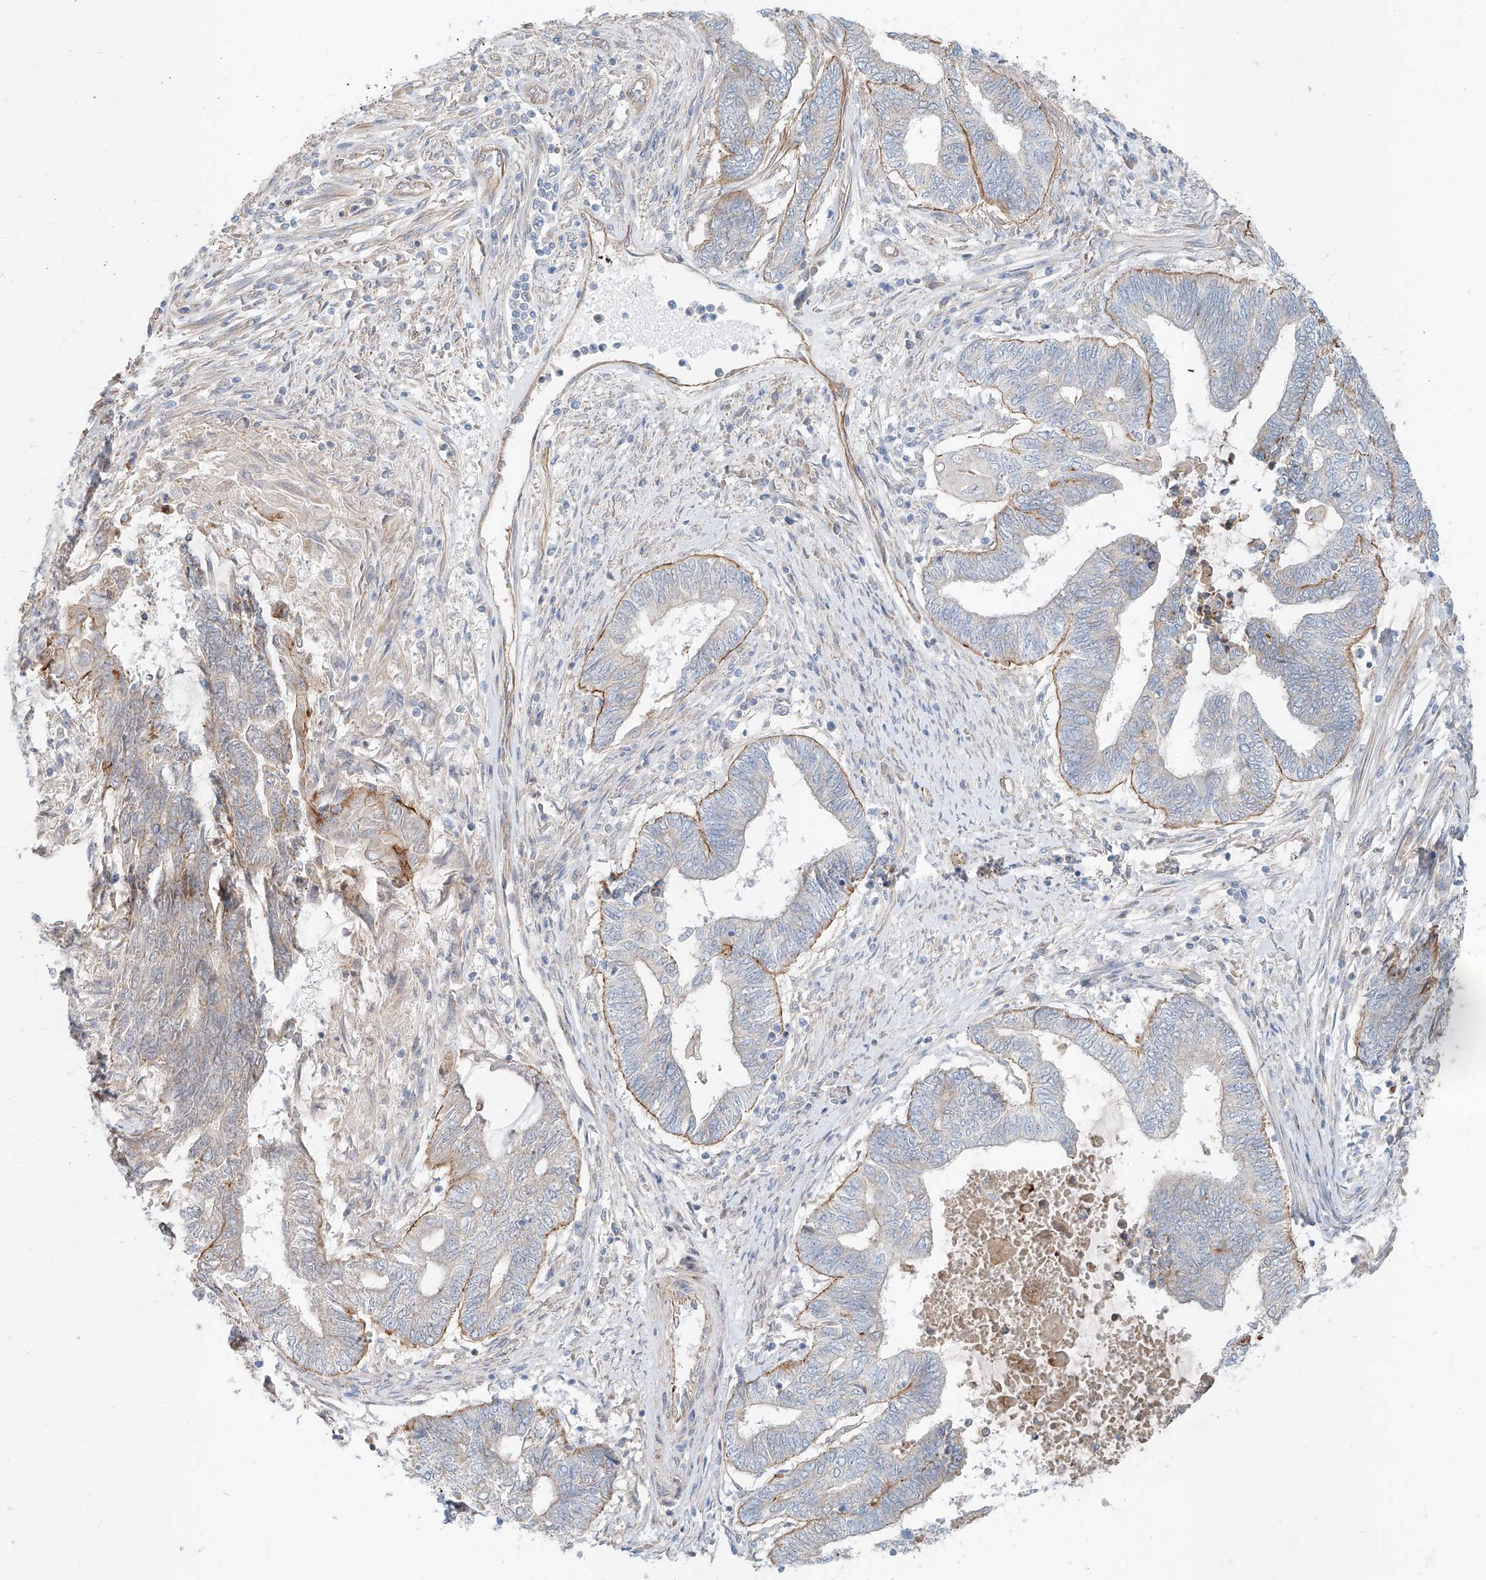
{"staining": {"intensity": "moderate", "quantity": "25%-75%", "location": "cytoplasmic/membranous"}, "tissue": "endometrial cancer", "cell_type": "Tumor cells", "image_type": "cancer", "snomed": [{"axis": "morphology", "description": "Adenocarcinoma, NOS"}, {"axis": "topography", "description": "Uterus"}, {"axis": "topography", "description": "Endometrium"}], "caption": "Endometrial adenocarcinoma stained with a protein marker exhibits moderate staining in tumor cells.", "gene": "AJM1", "patient": {"sex": "female", "age": 70}}